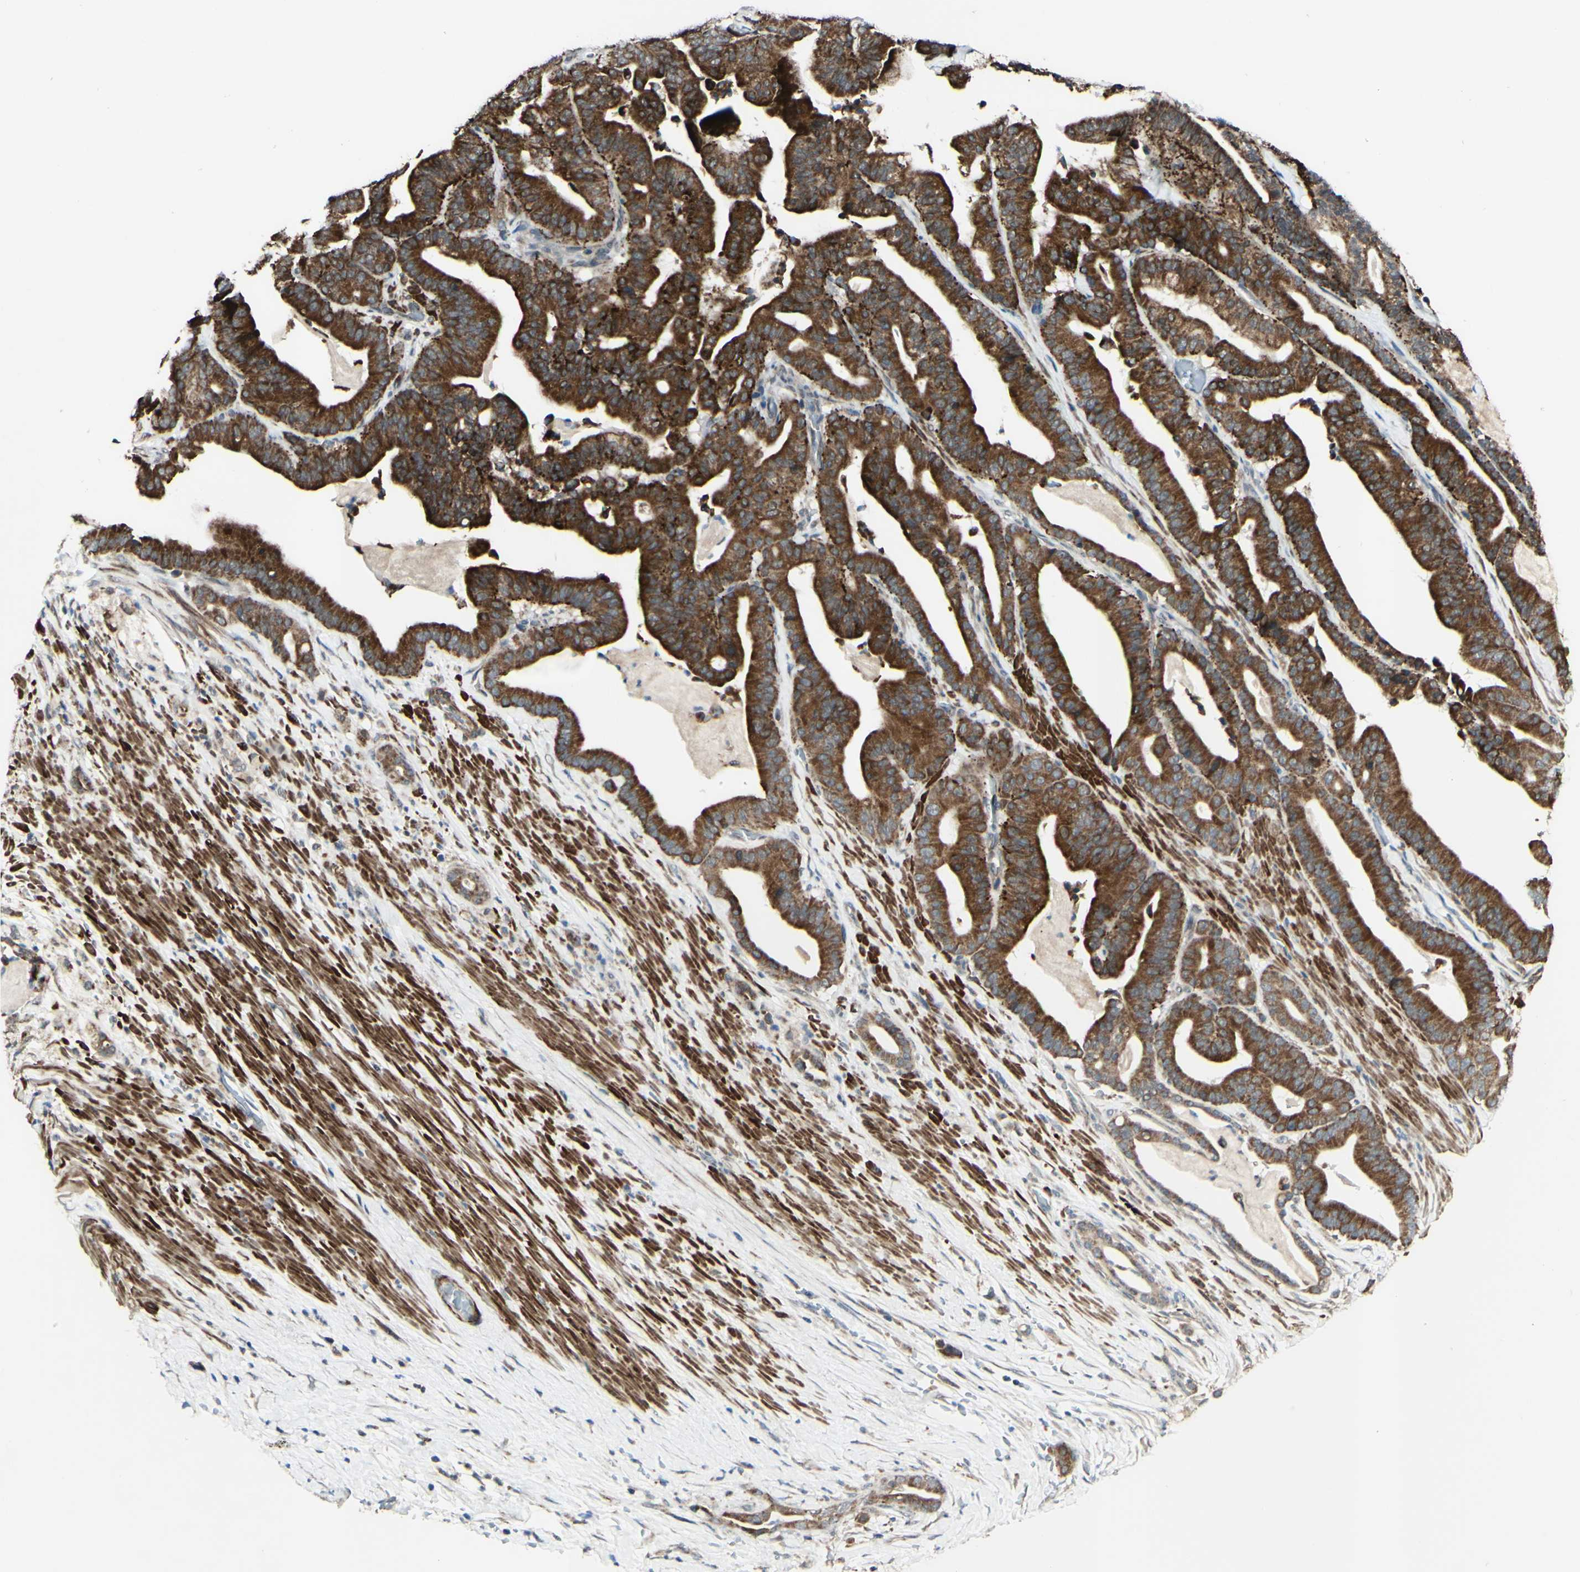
{"staining": {"intensity": "strong", "quantity": ">75%", "location": "cytoplasmic/membranous"}, "tissue": "pancreatic cancer", "cell_type": "Tumor cells", "image_type": "cancer", "snomed": [{"axis": "morphology", "description": "Adenocarcinoma, NOS"}, {"axis": "topography", "description": "Pancreas"}], "caption": "The immunohistochemical stain shows strong cytoplasmic/membranous staining in tumor cells of pancreatic adenocarcinoma tissue.", "gene": "DHRS3", "patient": {"sex": "male", "age": 63}}